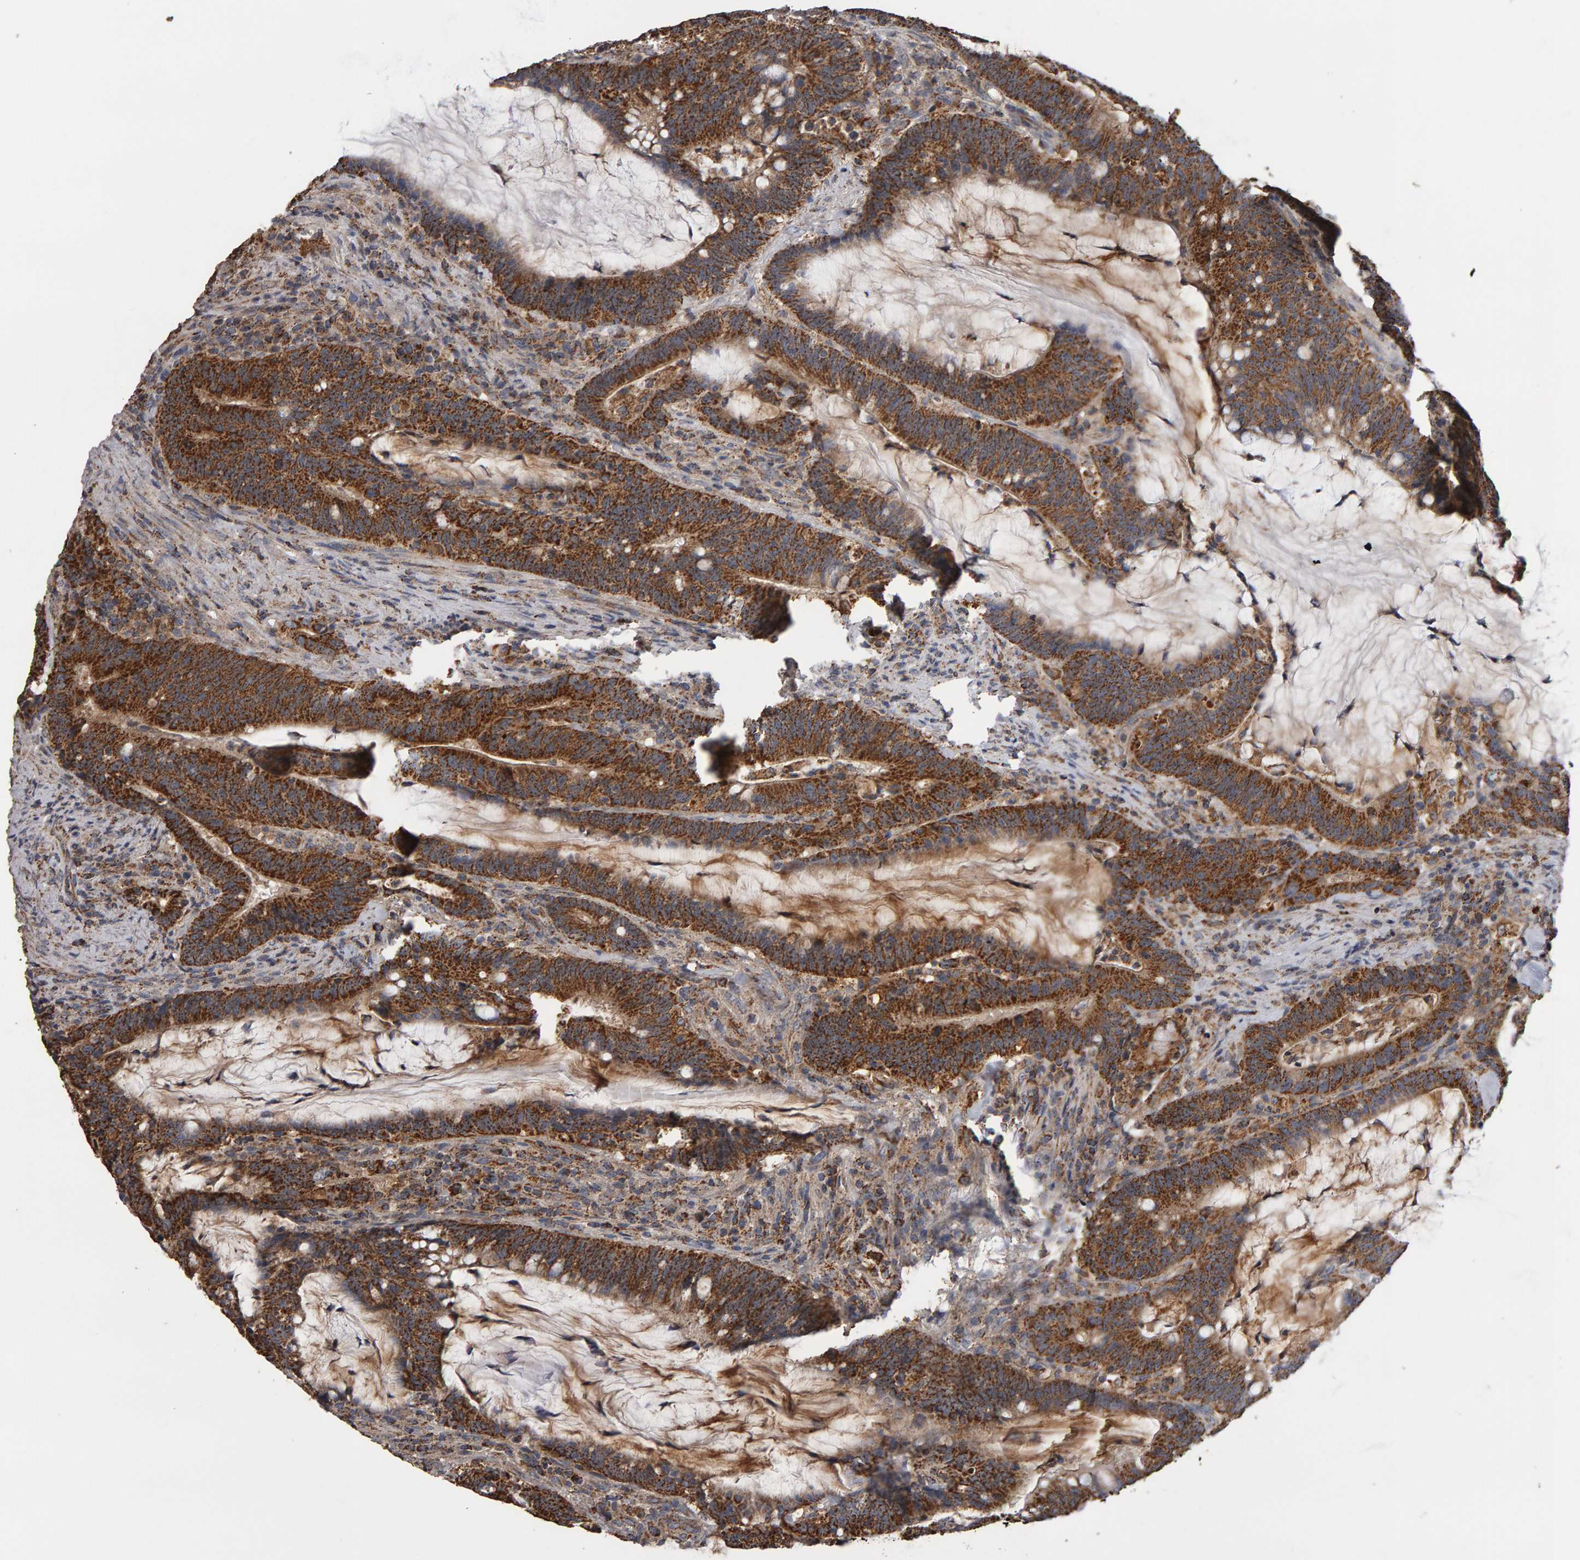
{"staining": {"intensity": "moderate", "quantity": ">75%", "location": "cytoplasmic/membranous"}, "tissue": "colorectal cancer", "cell_type": "Tumor cells", "image_type": "cancer", "snomed": [{"axis": "morphology", "description": "Adenocarcinoma, NOS"}, {"axis": "topography", "description": "Colon"}], "caption": "An immunohistochemistry (IHC) histopathology image of neoplastic tissue is shown. Protein staining in brown highlights moderate cytoplasmic/membranous positivity in colorectal cancer within tumor cells.", "gene": "TOM1L1", "patient": {"sex": "female", "age": 66}}